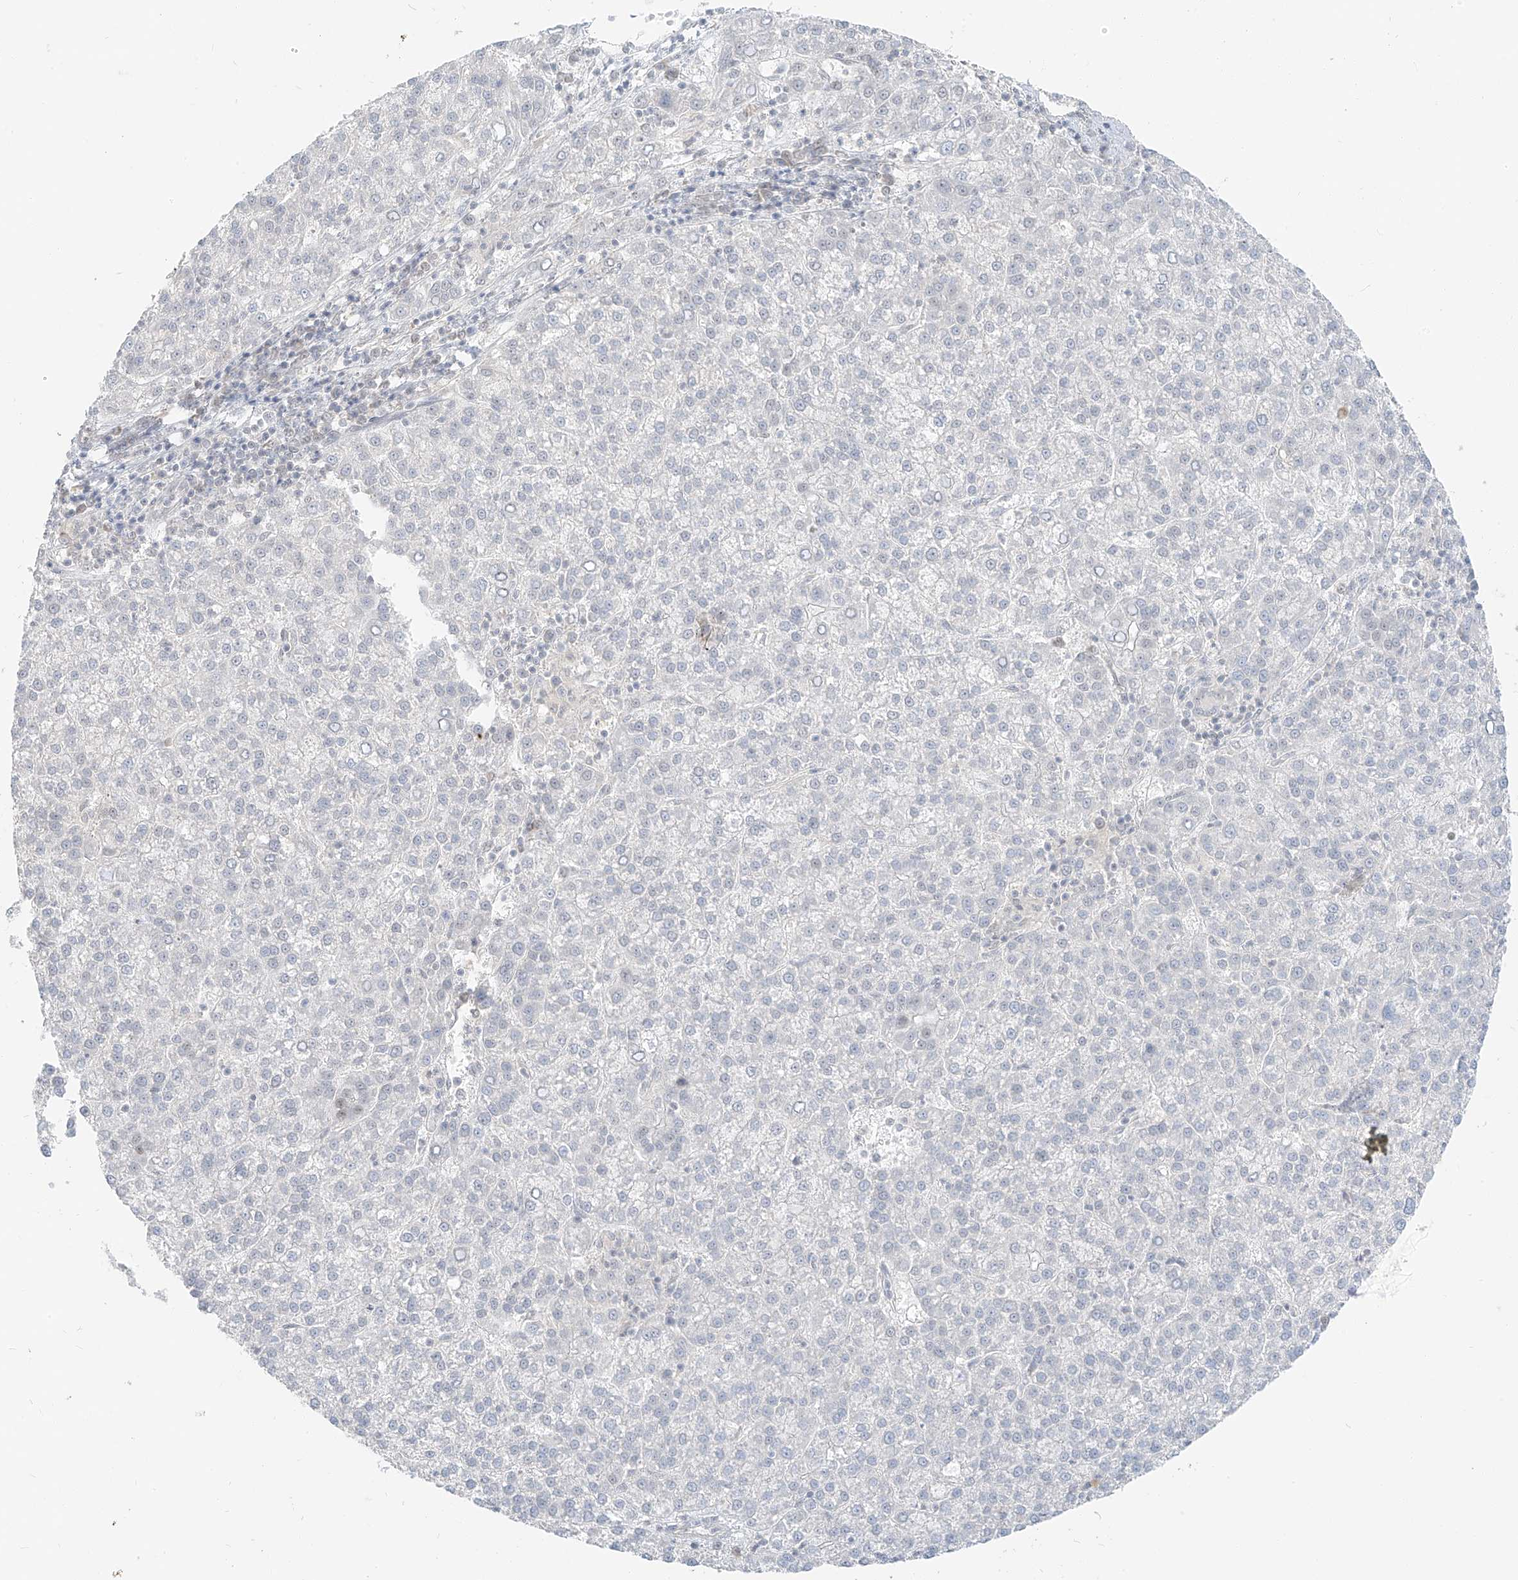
{"staining": {"intensity": "negative", "quantity": "none", "location": "none"}, "tissue": "liver cancer", "cell_type": "Tumor cells", "image_type": "cancer", "snomed": [{"axis": "morphology", "description": "Carcinoma, Hepatocellular, NOS"}, {"axis": "topography", "description": "Liver"}], "caption": "Immunohistochemical staining of human hepatocellular carcinoma (liver) reveals no significant expression in tumor cells. Nuclei are stained in blue.", "gene": "ZNF774", "patient": {"sex": "female", "age": 58}}